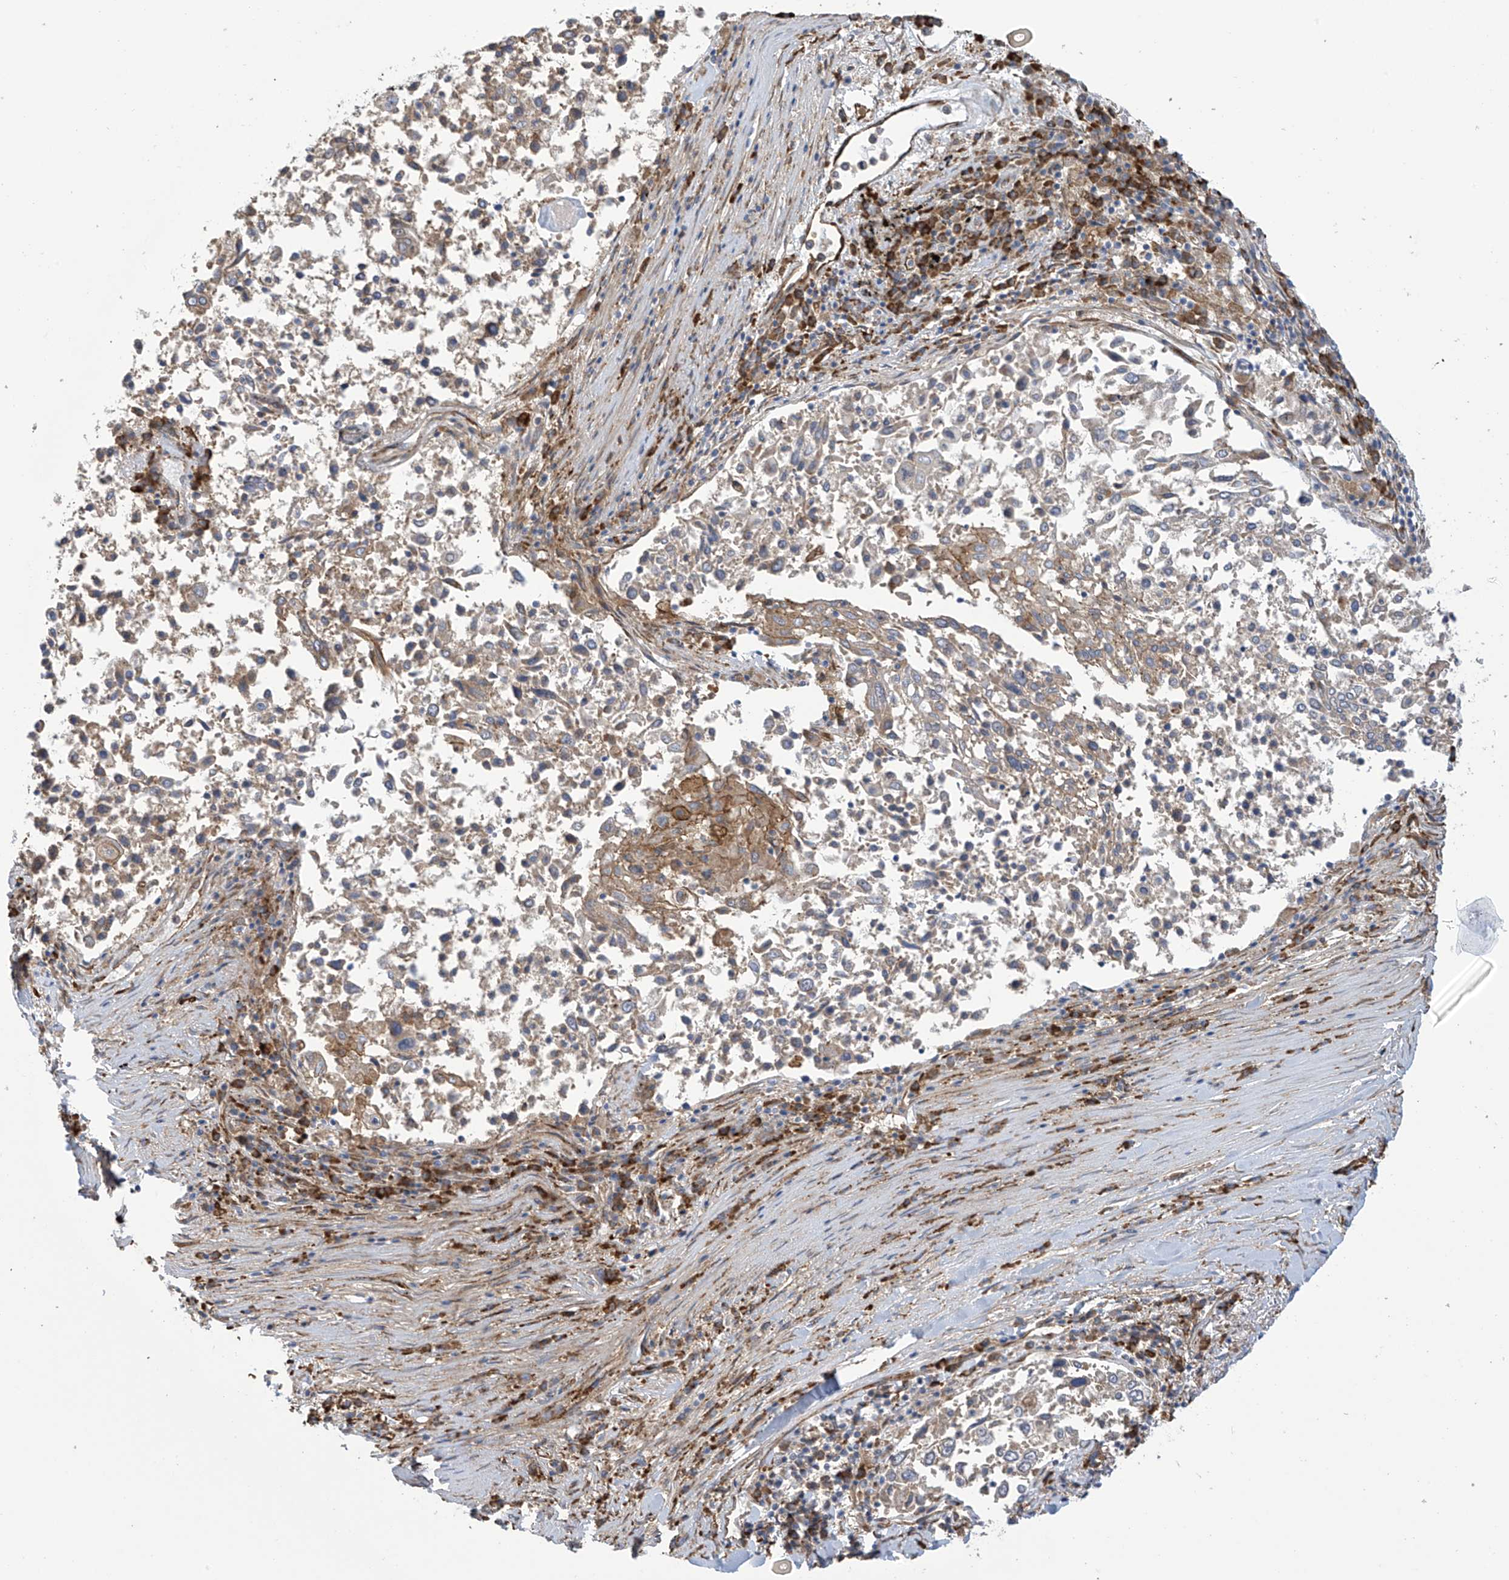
{"staining": {"intensity": "weak", "quantity": "25%-75%", "location": "cytoplasmic/membranous"}, "tissue": "lung cancer", "cell_type": "Tumor cells", "image_type": "cancer", "snomed": [{"axis": "morphology", "description": "Squamous cell carcinoma, NOS"}, {"axis": "topography", "description": "Lung"}], "caption": "This histopathology image demonstrates immunohistochemistry (IHC) staining of lung squamous cell carcinoma, with low weak cytoplasmic/membranous staining in about 25%-75% of tumor cells.", "gene": "KIAA1522", "patient": {"sex": "male", "age": 65}}